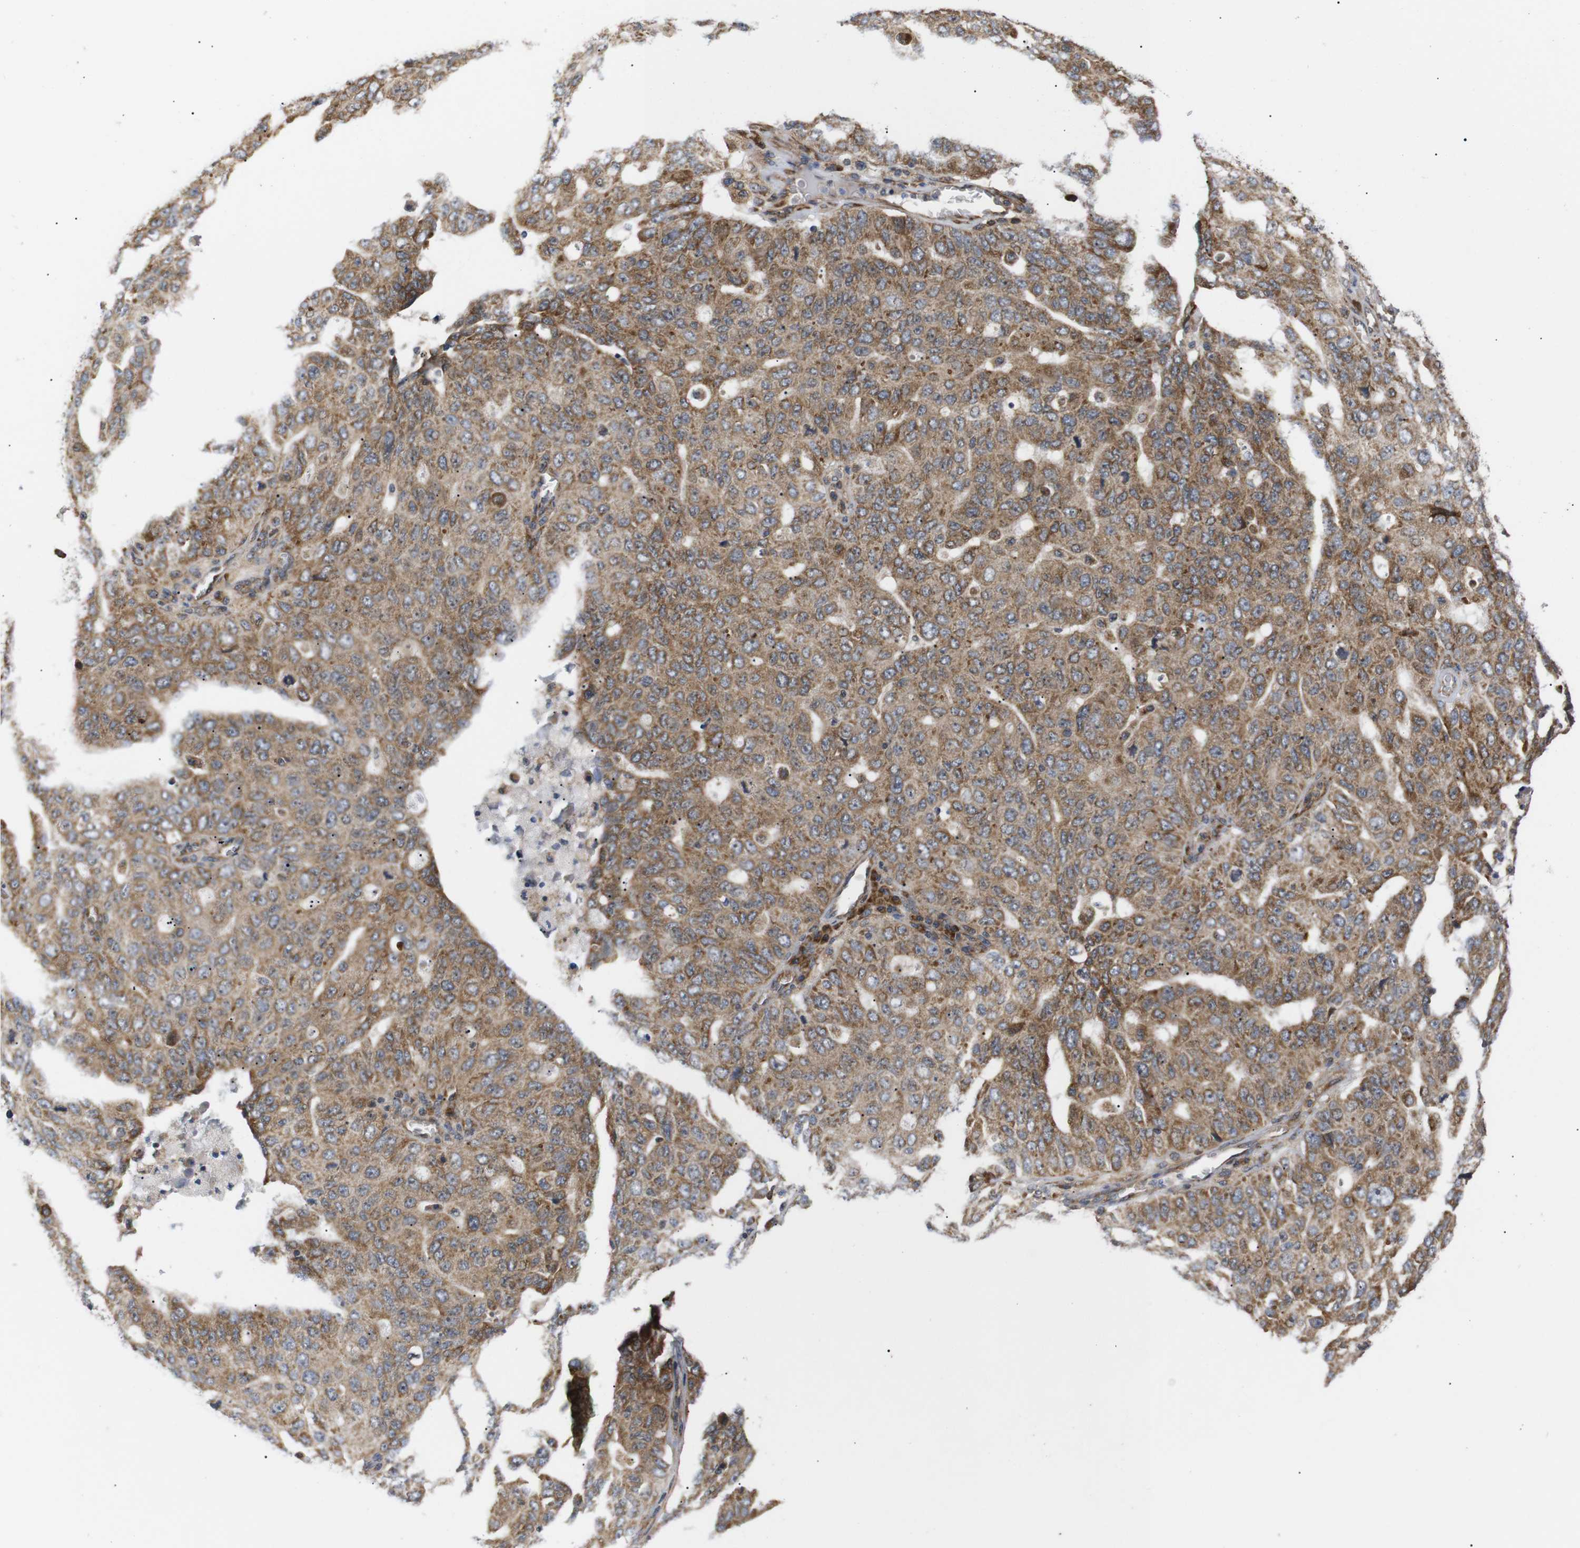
{"staining": {"intensity": "moderate", "quantity": ">75%", "location": "cytoplasmic/membranous"}, "tissue": "ovarian cancer", "cell_type": "Tumor cells", "image_type": "cancer", "snomed": [{"axis": "morphology", "description": "Carcinoma, endometroid"}, {"axis": "topography", "description": "Ovary"}], "caption": "Human ovarian endometroid carcinoma stained for a protein (brown) displays moderate cytoplasmic/membranous positive positivity in approximately >75% of tumor cells.", "gene": "KANK4", "patient": {"sex": "female", "age": 62}}